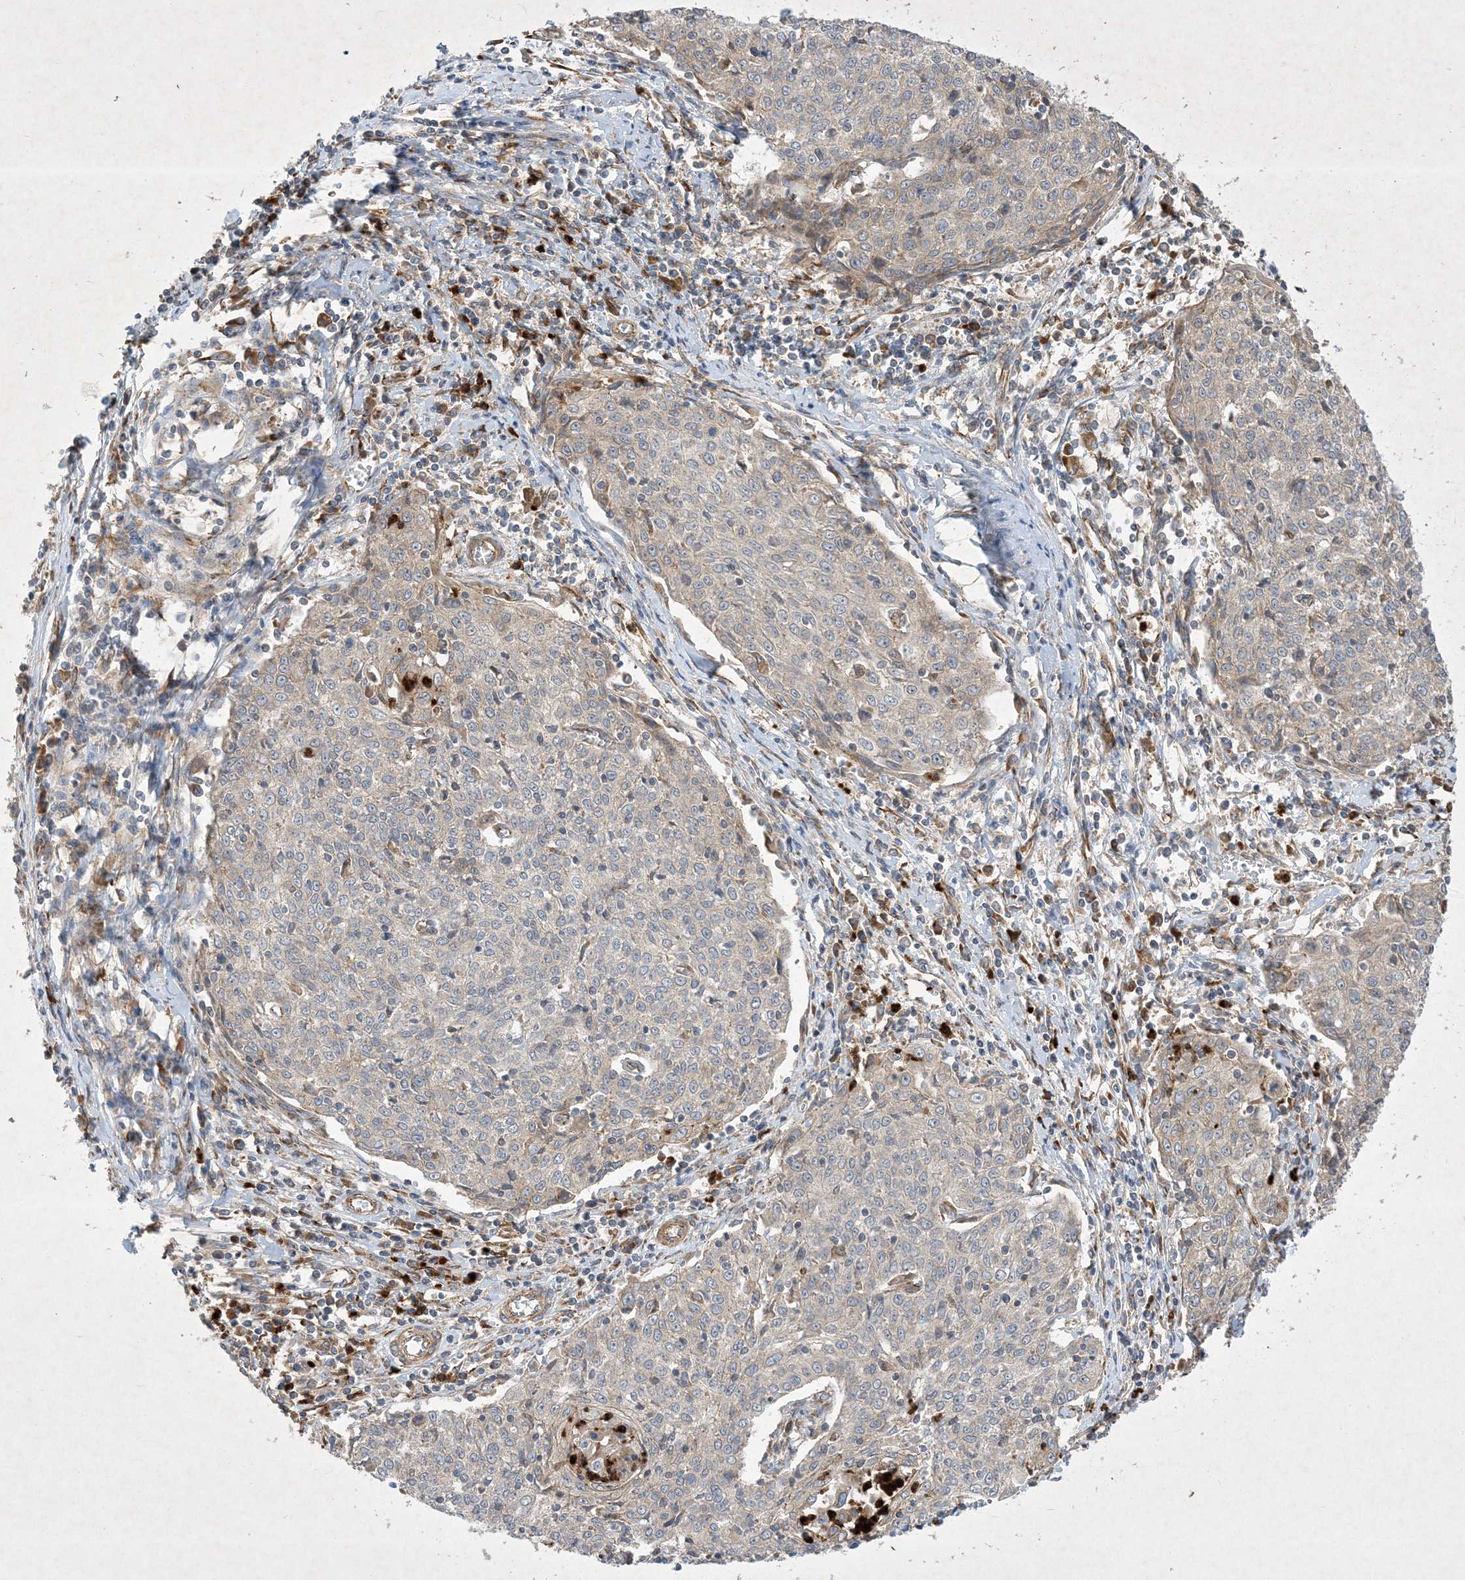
{"staining": {"intensity": "negative", "quantity": "none", "location": "none"}, "tissue": "cervical cancer", "cell_type": "Tumor cells", "image_type": "cancer", "snomed": [{"axis": "morphology", "description": "Squamous cell carcinoma, NOS"}, {"axis": "topography", "description": "Cervix"}], "caption": "IHC photomicrograph of cervical squamous cell carcinoma stained for a protein (brown), which demonstrates no staining in tumor cells.", "gene": "OTOP1", "patient": {"sex": "female", "age": 48}}